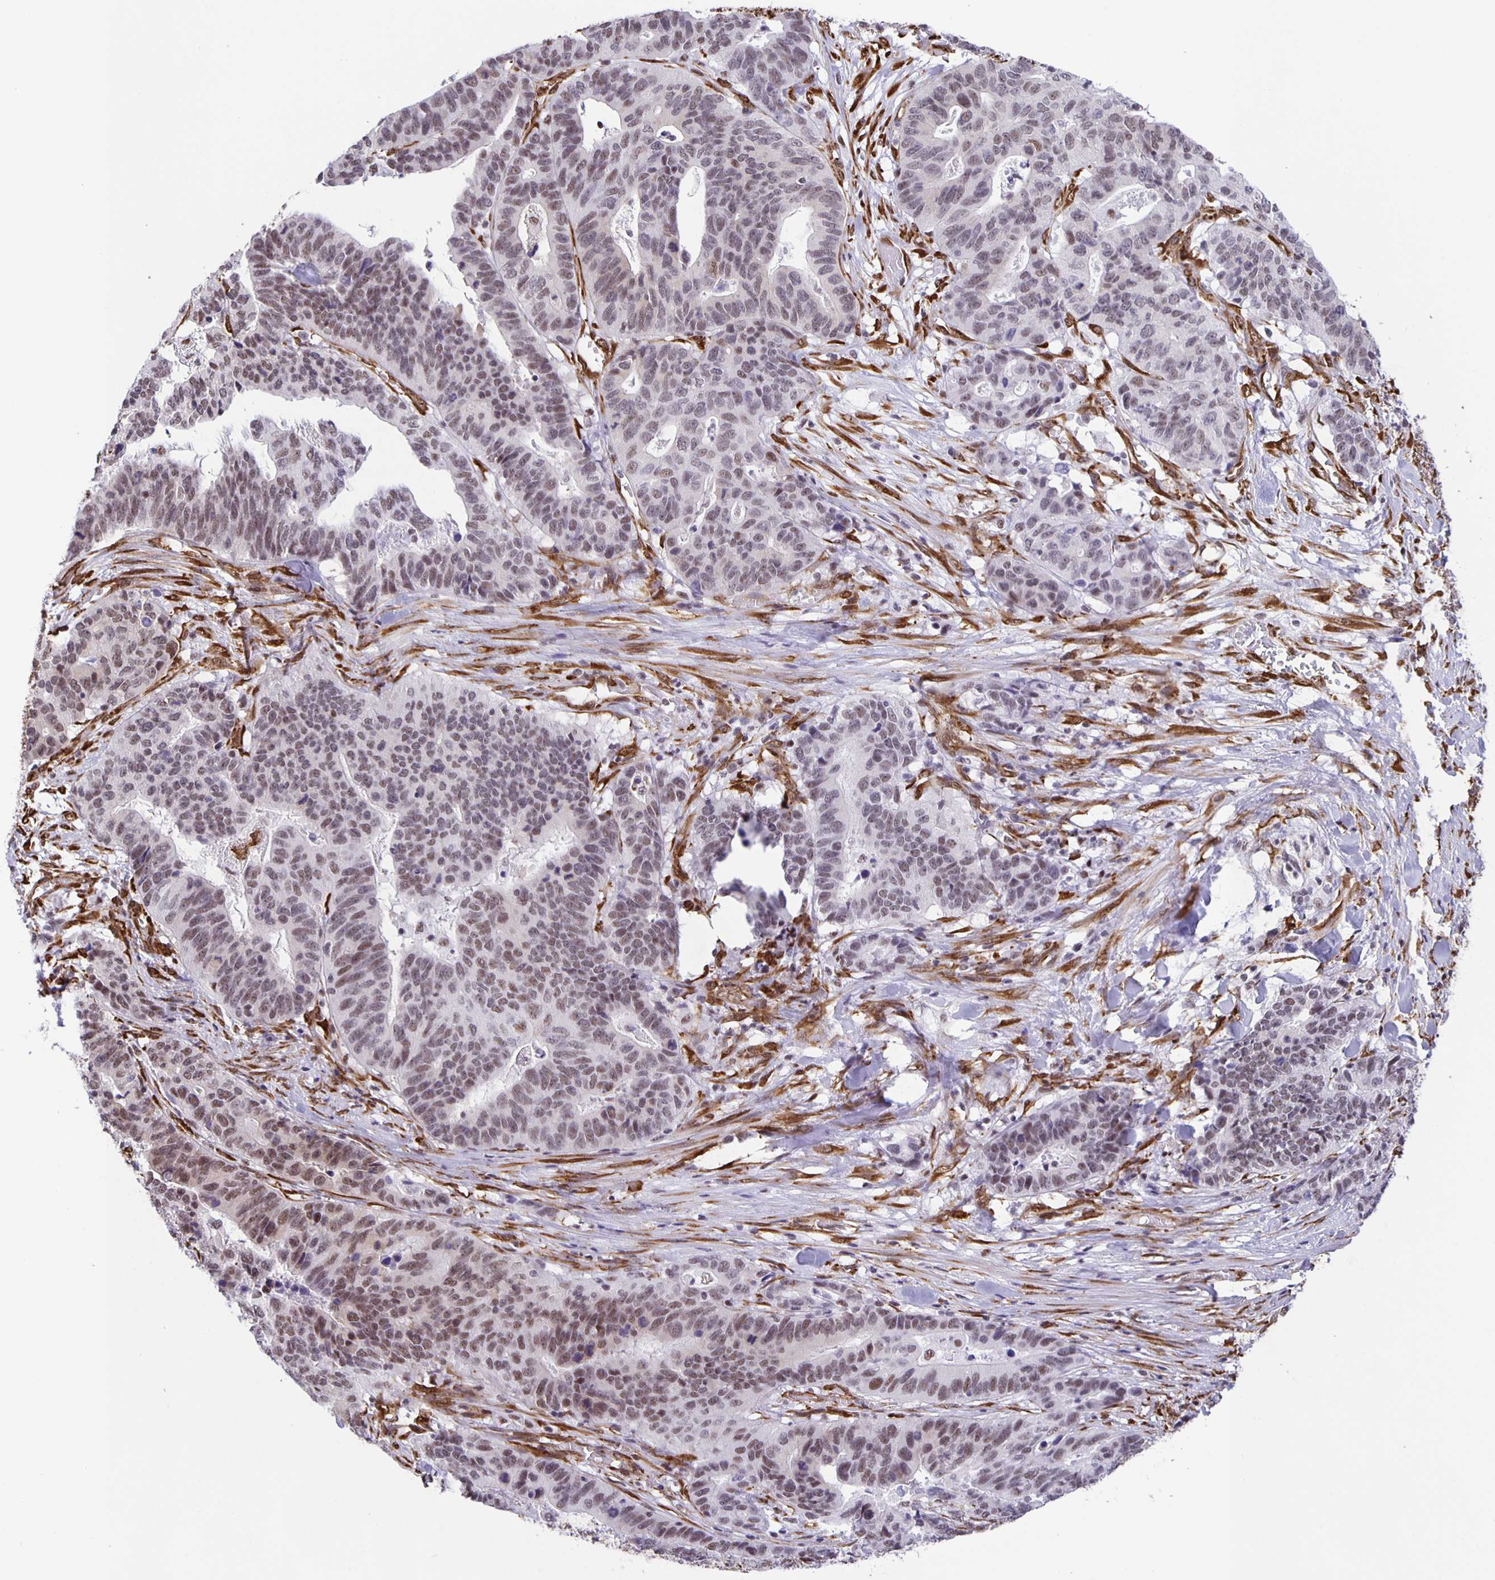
{"staining": {"intensity": "moderate", "quantity": "25%-75%", "location": "nuclear"}, "tissue": "stomach cancer", "cell_type": "Tumor cells", "image_type": "cancer", "snomed": [{"axis": "morphology", "description": "Adenocarcinoma, NOS"}, {"axis": "topography", "description": "Stomach, upper"}], "caption": "Stomach adenocarcinoma tissue demonstrates moderate nuclear positivity in about 25%-75% of tumor cells, visualized by immunohistochemistry. (Brightfield microscopy of DAB IHC at high magnification).", "gene": "ZRANB2", "patient": {"sex": "female", "age": 67}}